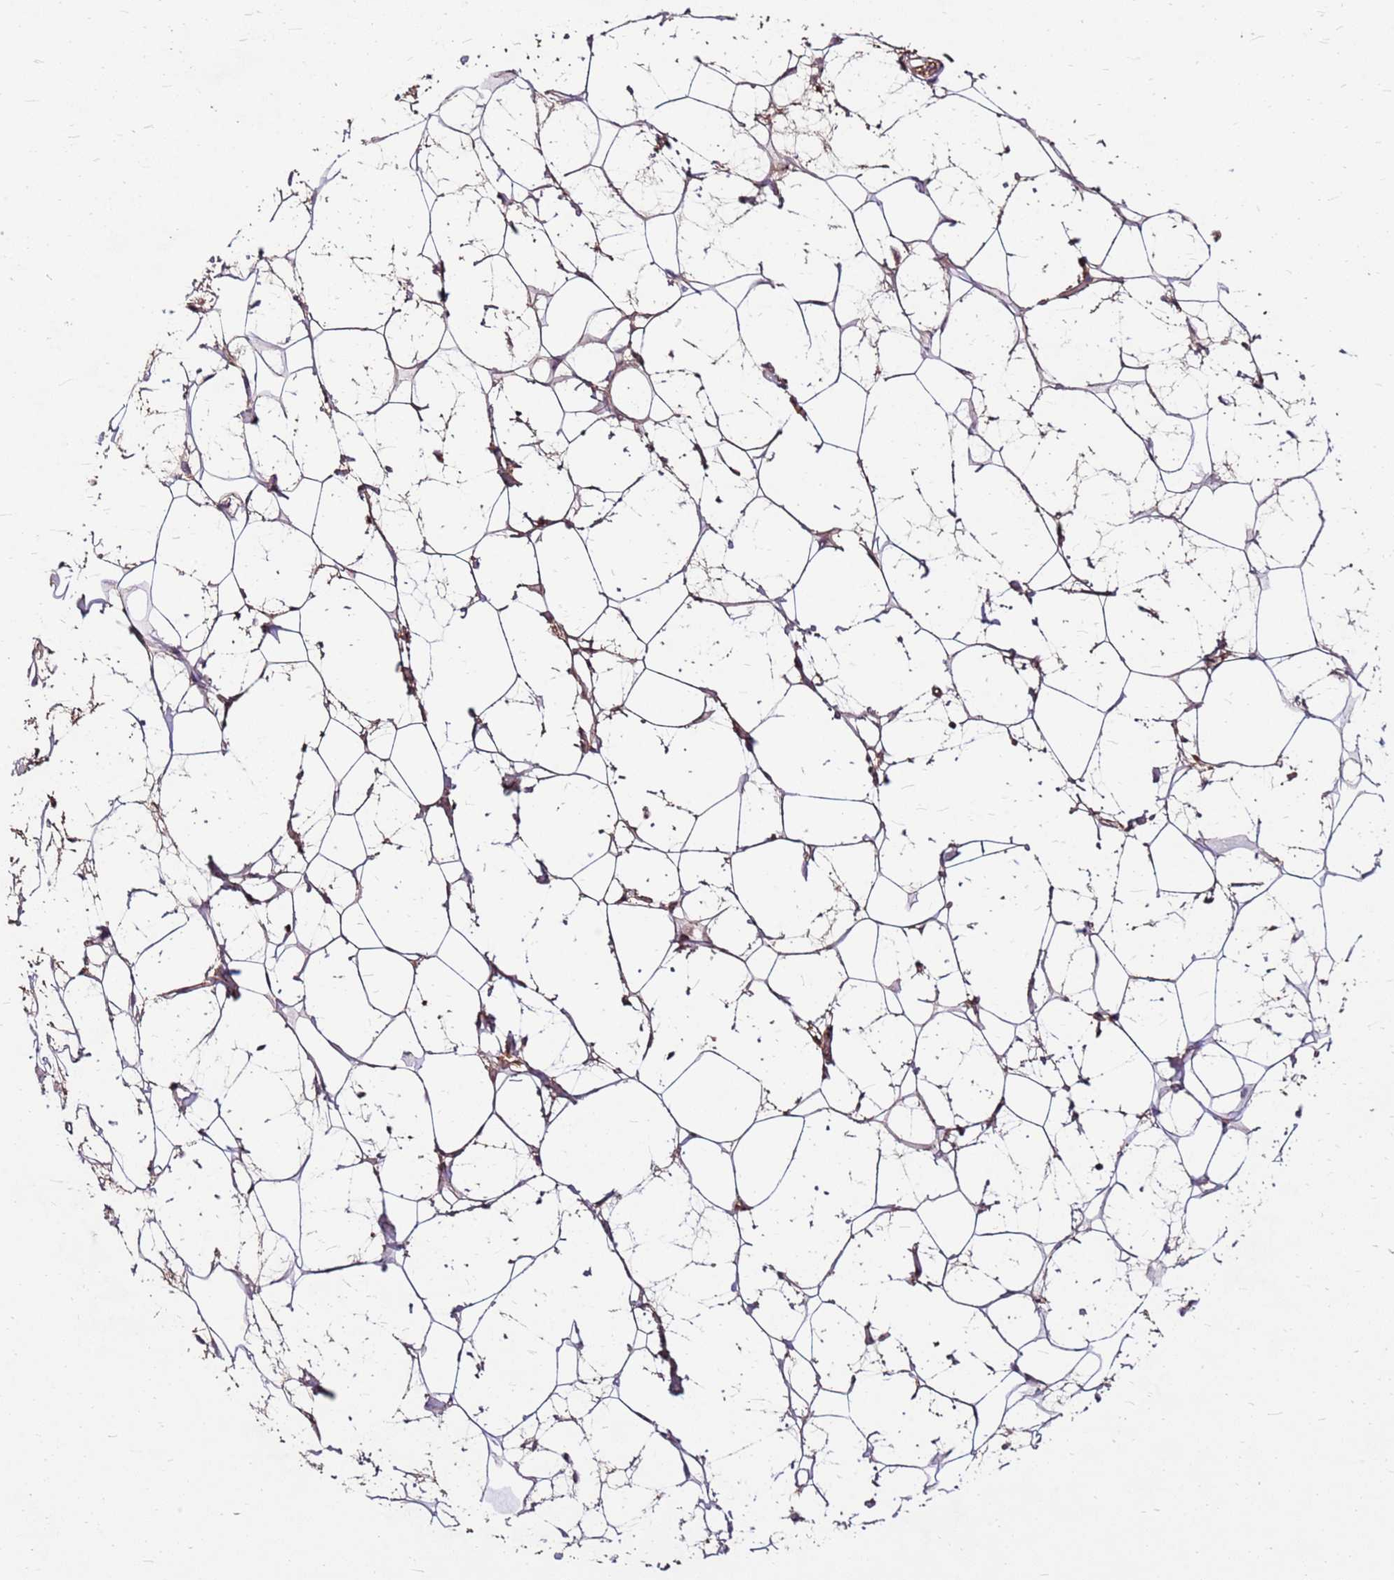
{"staining": {"intensity": "weak", "quantity": "25%-75%", "location": "cytoplasmic/membranous"}, "tissue": "adipose tissue", "cell_type": "Adipocytes", "image_type": "normal", "snomed": [{"axis": "morphology", "description": "Normal tissue, NOS"}, {"axis": "topography", "description": "Breast"}], "caption": "This is a micrograph of IHC staining of unremarkable adipose tissue, which shows weak expression in the cytoplasmic/membranous of adipocytes.", "gene": "ALDH1A3", "patient": {"sex": "female", "age": 26}}